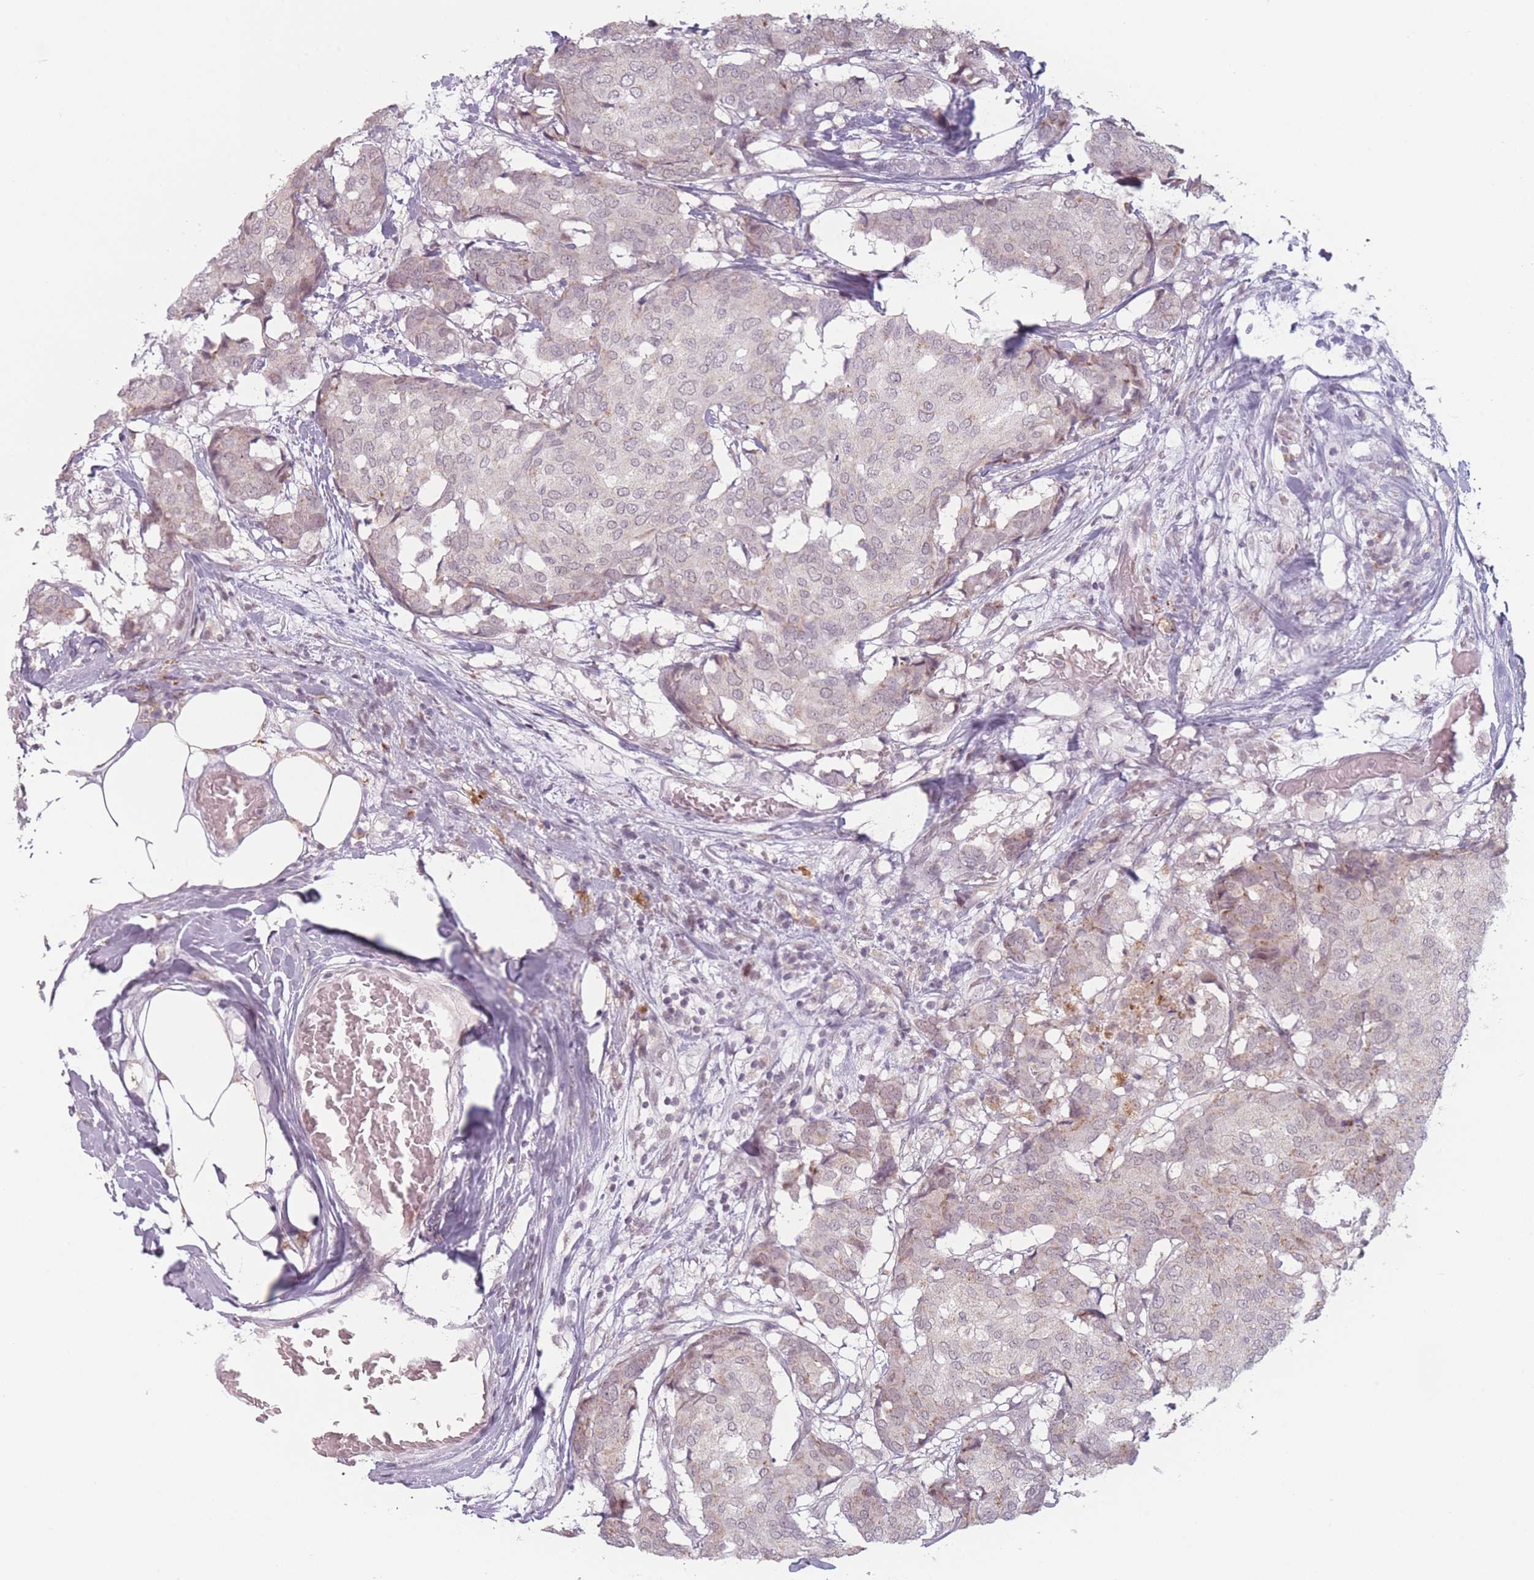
{"staining": {"intensity": "weak", "quantity": "<25%", "location": "nuclear"}, "tissue": "breast cancer", "cell_type": "Tumor cells", "image_type": "cancer", "snomed": [{"axis": "morphology", "description": "Duct carcinoma"}, {"axis": "topography", "description": "Breast"}], "caption": "Tumor cells are negative for protein expression in human breast cancer.", "gene": "OR10C1", "patient": {"sex": "female", "age": 75}}